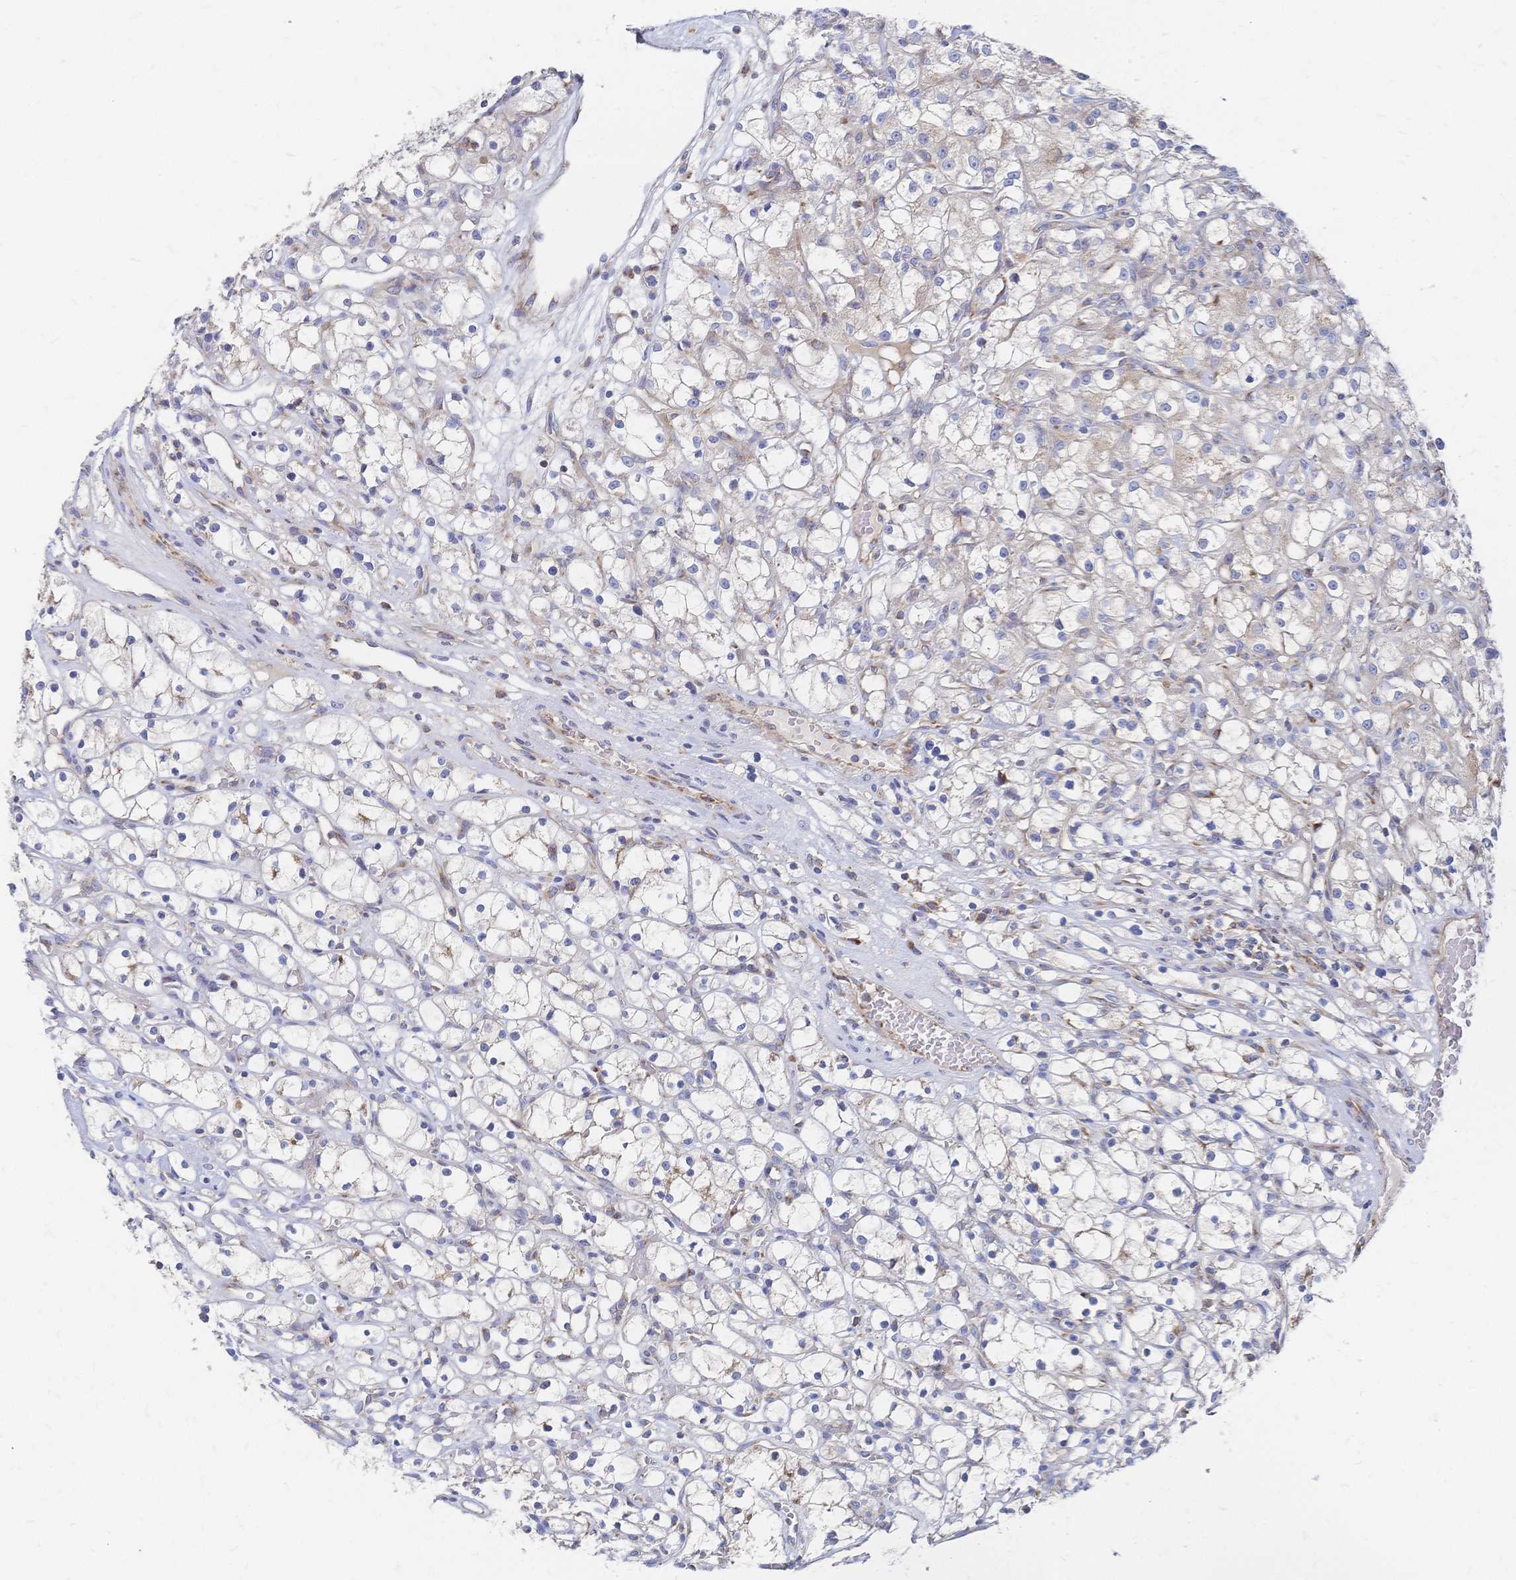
{"staining": {"intensity": "negative", "quantity": "none", "location": "none"}, "tissue": "renal cancer", "cell_type": "Tumor cells", "image_type": "cancer", "snomed": [{"axis": "morphology", "description": "Adenocarcinoma, NOS"}, {"axis": "topography", "description": "Kidney"}], "caption": "Immunohistochemical staining of renal cancer exhibits no significant positivity in tumor cells.", "gene": "SORBS1", "patient": {"sex": "female", "age": 59}}